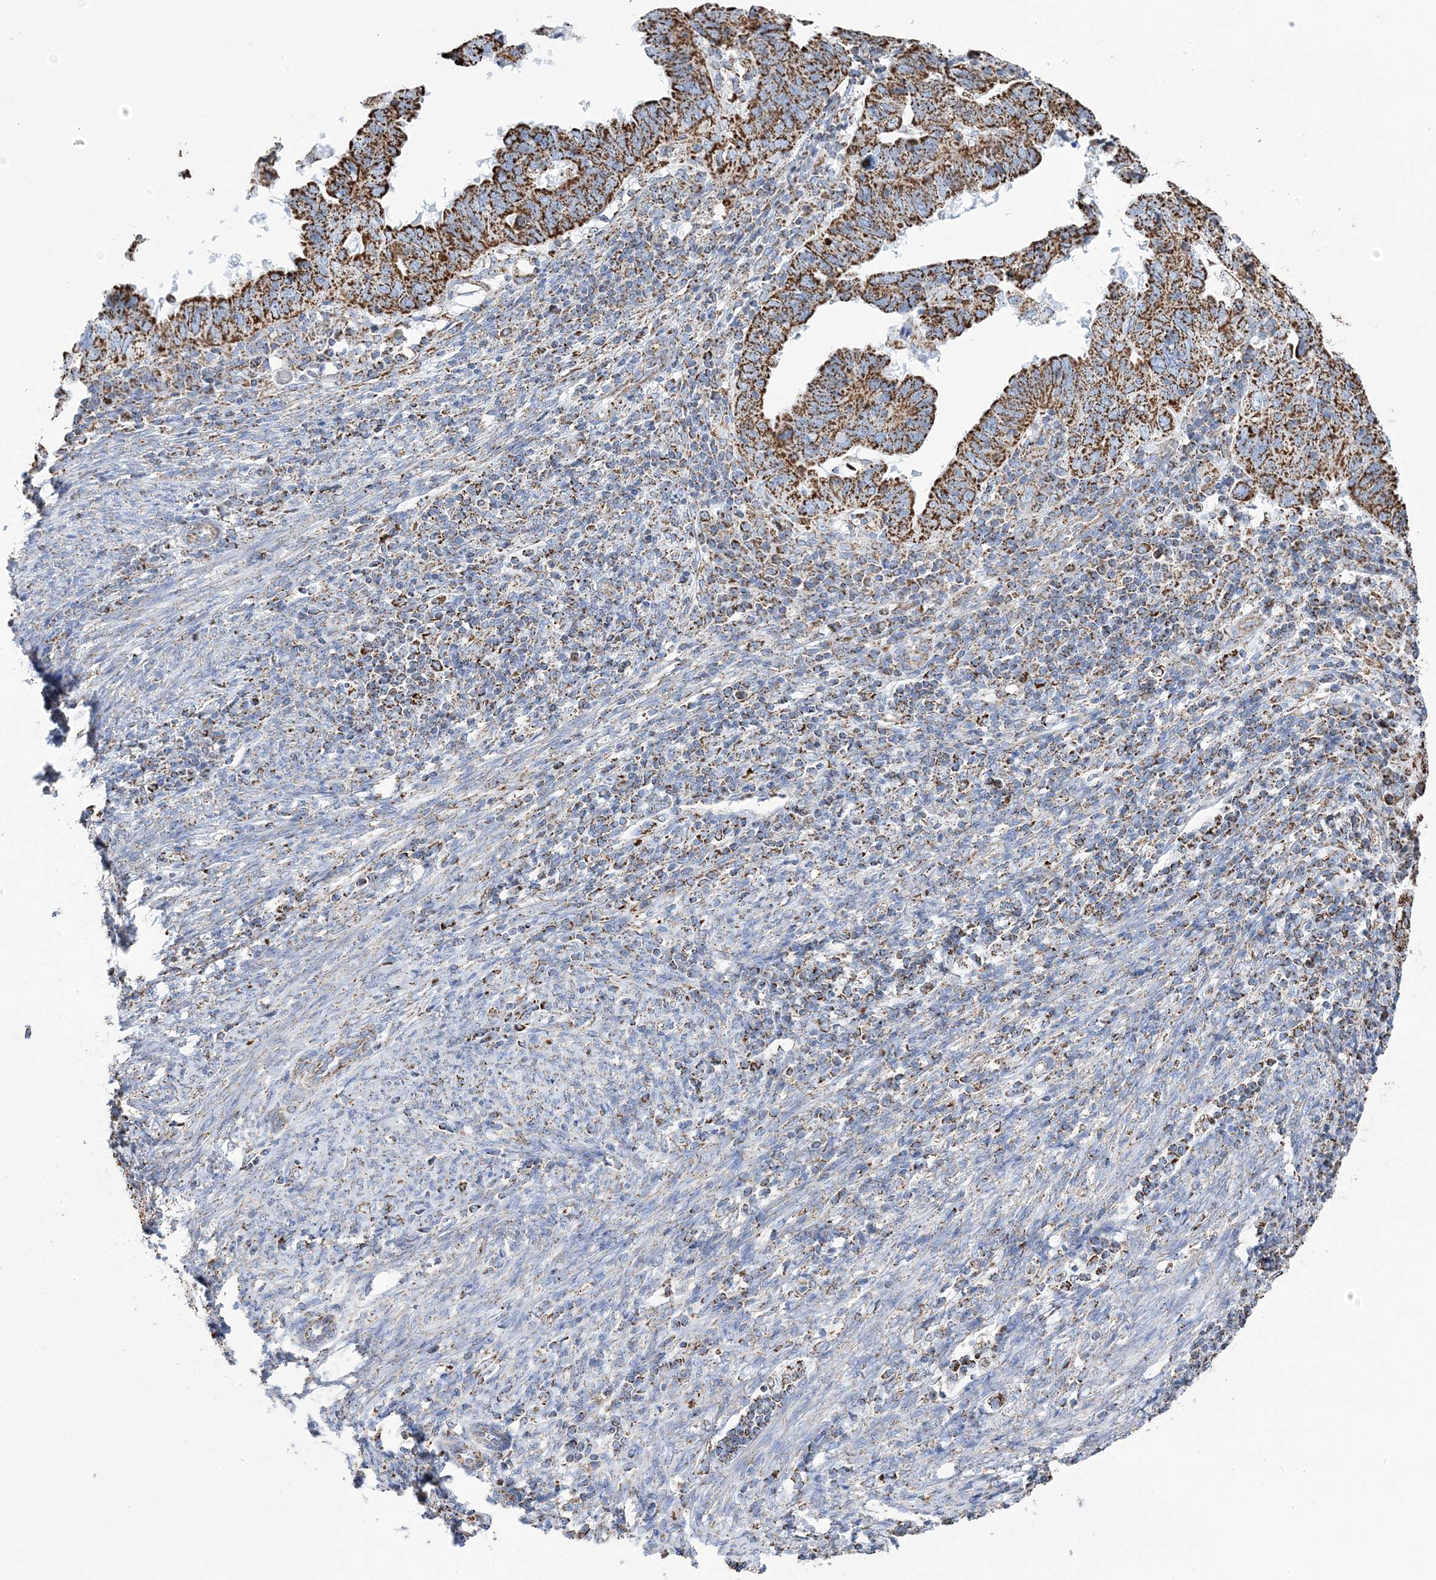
{"staining": {"intensity": "moderate", "quantity": ">75%", "location": "cytoplasmic/membranous"}, "tissue": "endometrial cancer", "cell_type": "Tumor cells", "image_type": "cancer", "snomed": [{"axis": "morphology", "description": "Adenocarcinoma, NOS"}, {"axis": "topography", "description": "Uterus"}], "caption": "This histopathology image exhibits immunohistochemistry (IHC) staining of endometrial cancer (adenocarcinoma), with medium moderate cytoplasmic/membranous positivity in approximately >75% of tumor cells.", "gene": "GTPBP8", "patient": {"sex": "female", "age": 77}}